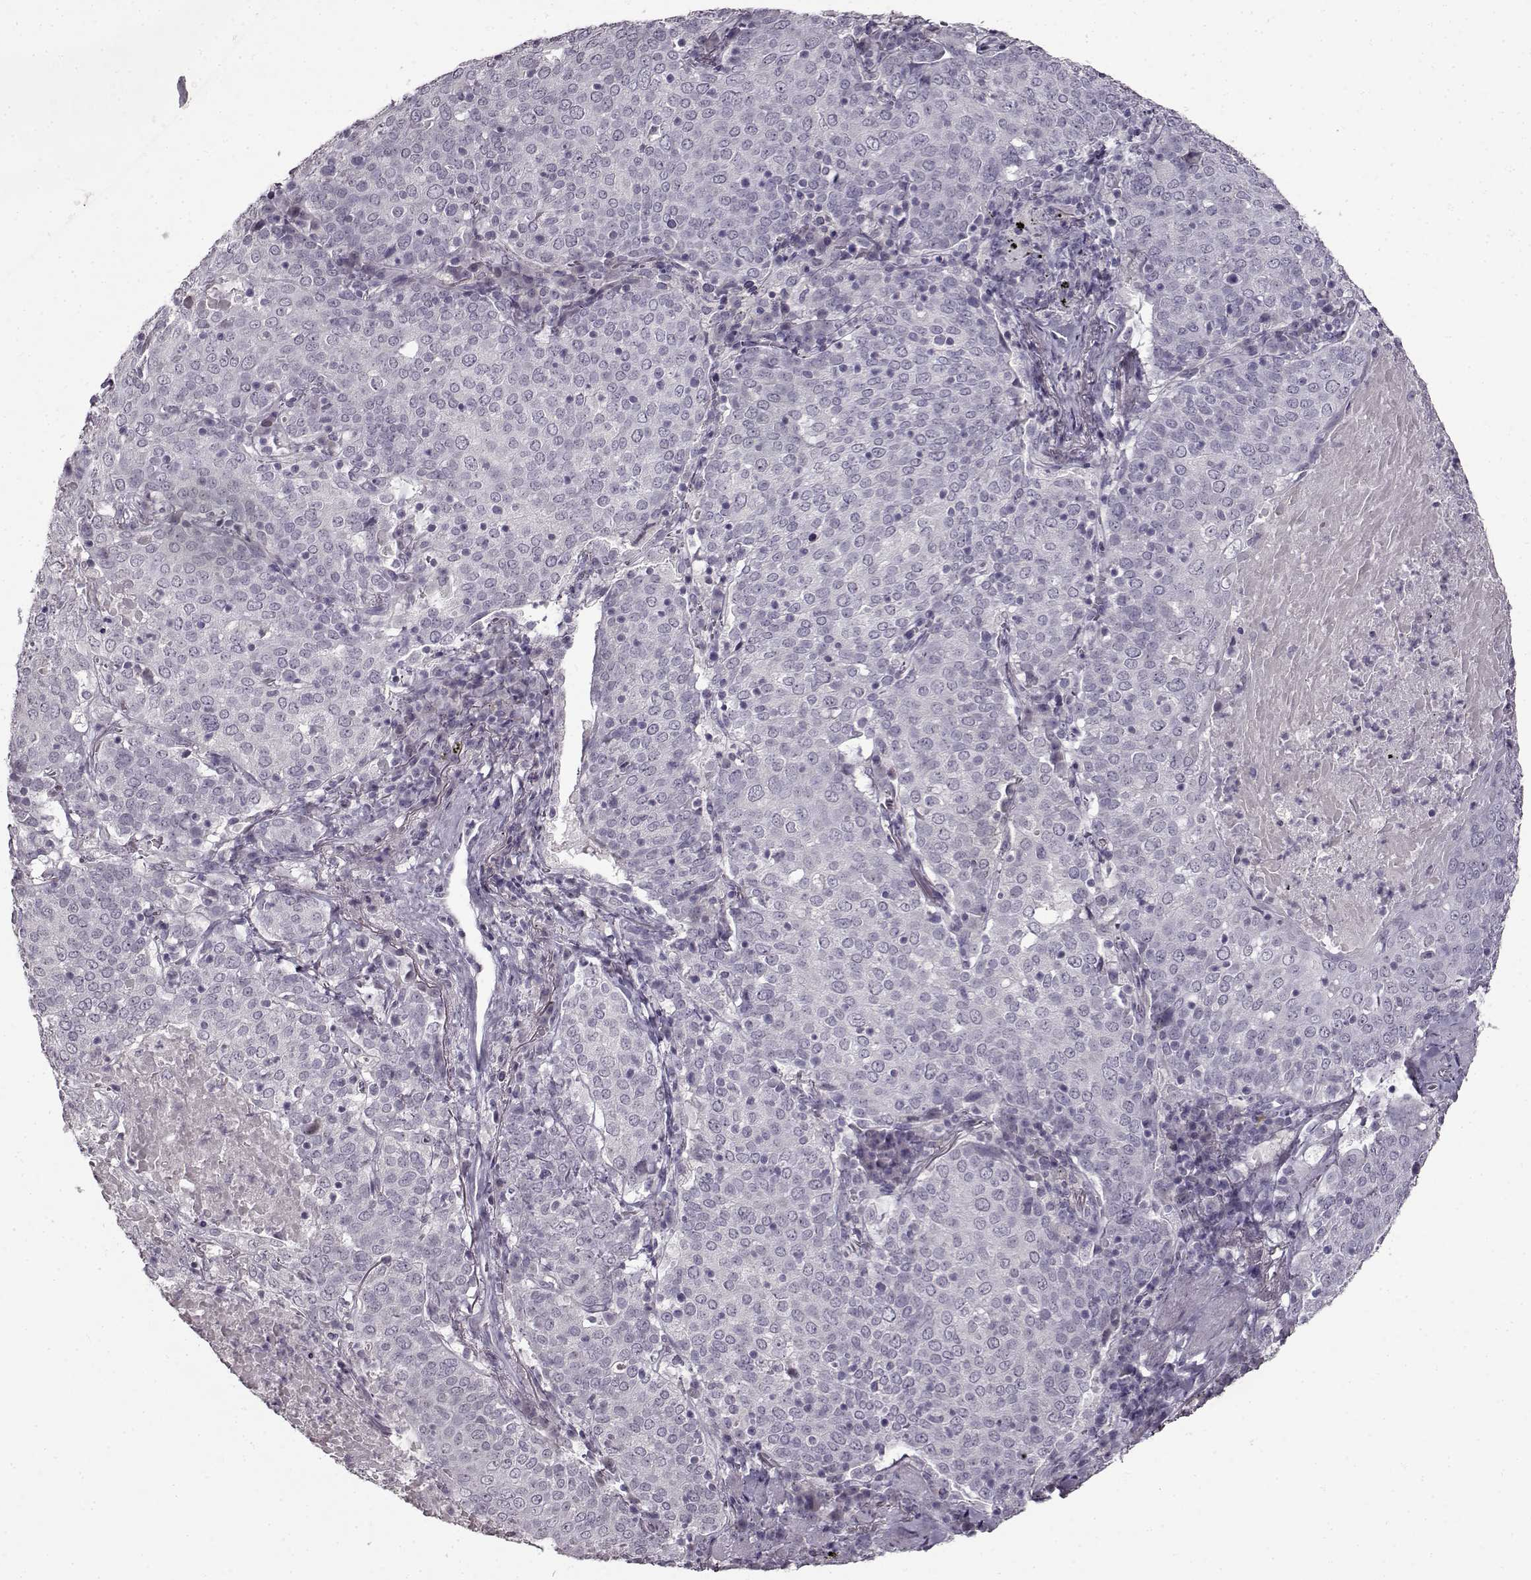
{"staining": {"intensity": "negative", "quantity": "none", "location": "none"}, "tissue": "lung cancer", "cell_type": "Tumor cells", "image_type": "cancer", "snomed": [{"axis": "morphology", "description": "Squamous cell carcinoma, NOS"}, {"axis": "topography", "description": "Lung"}], "caption": "High power microscopy image of an immunohistochemistry image of squamous cell carcinoma (lung), revealing no significant positivity in tumor cells. (DAB immunohistochemistry, high magnification).", "gene": "FSHB", "patient": {"sex": "male", "age": 82}}